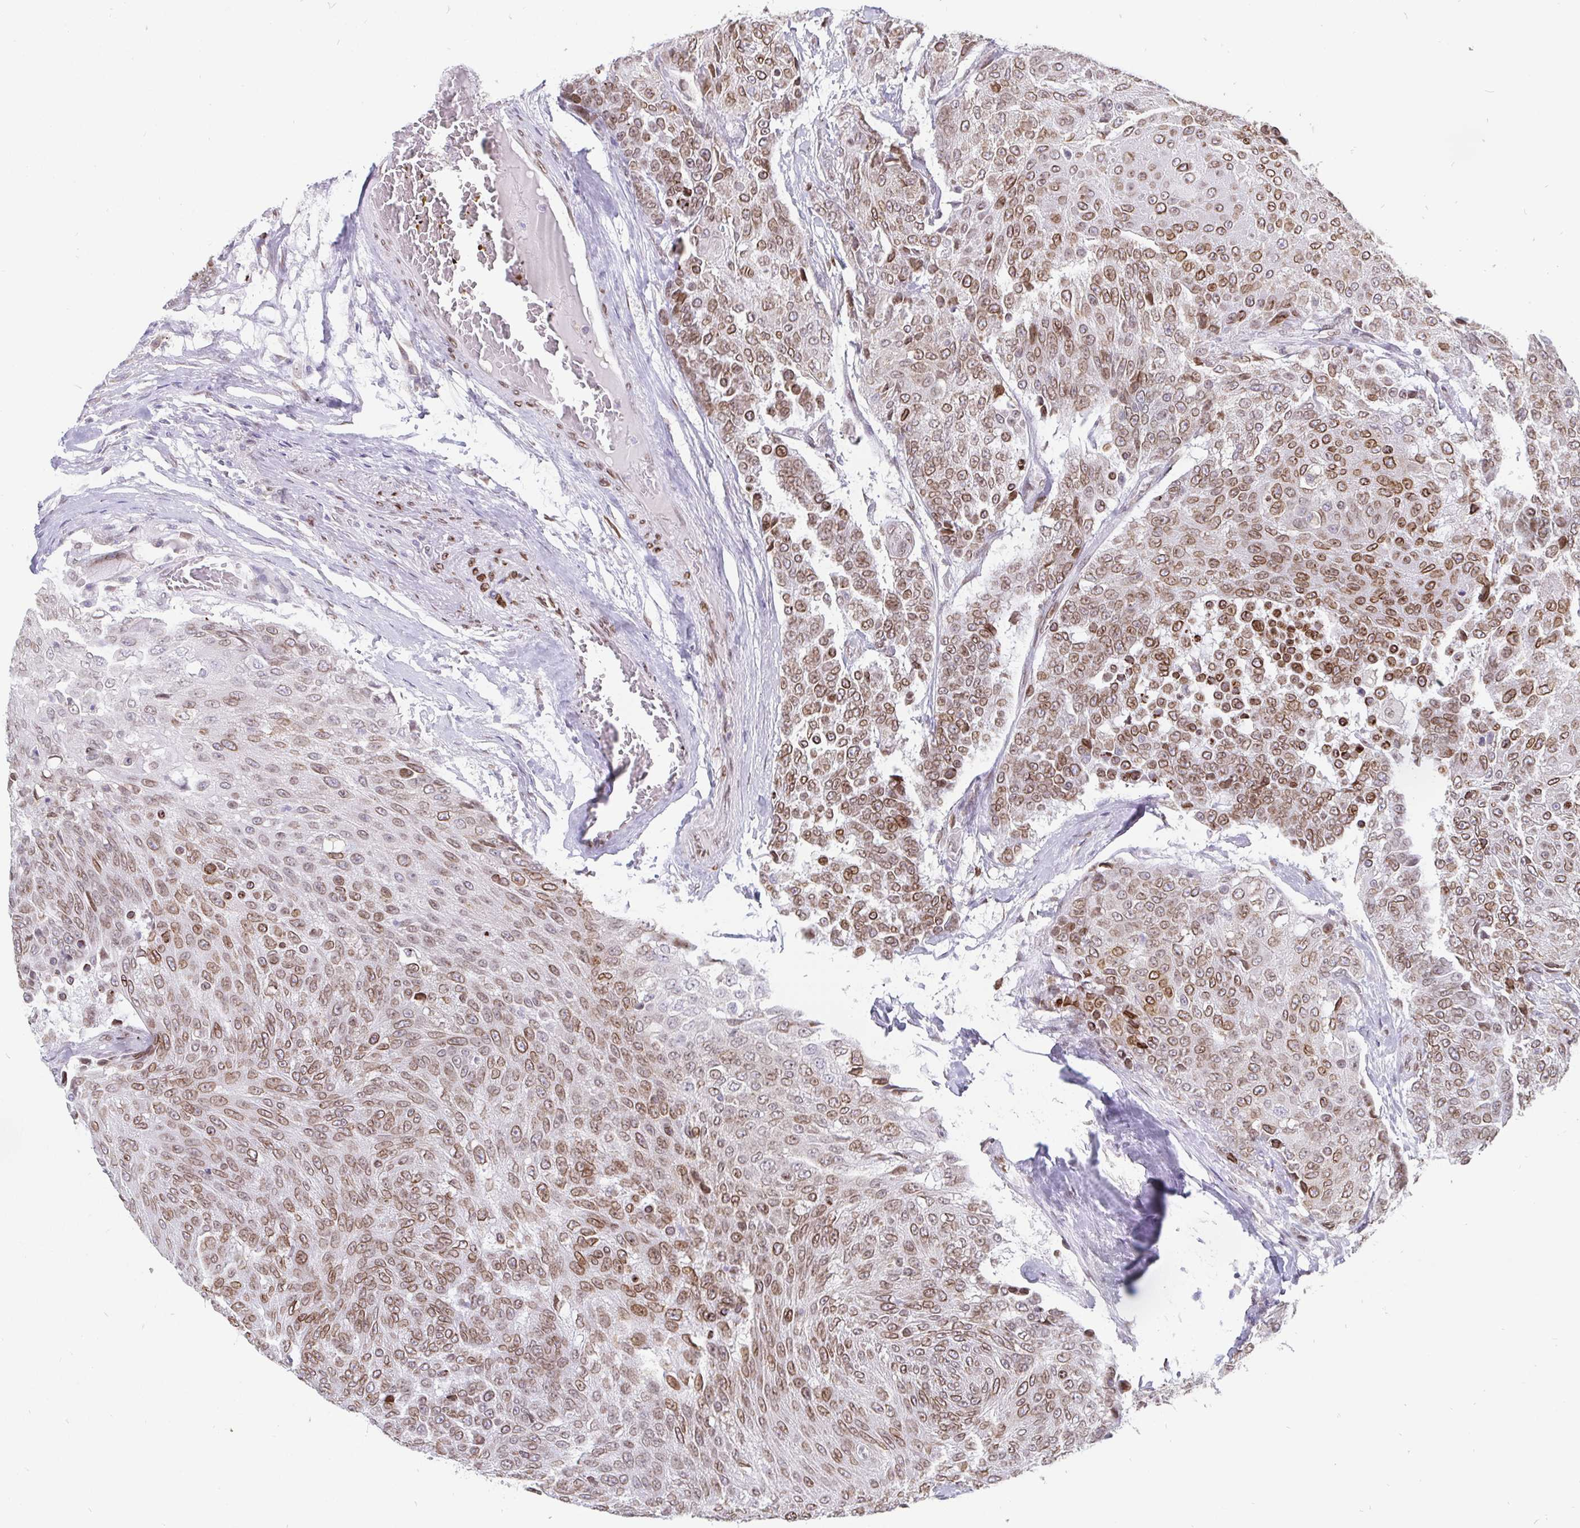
{"staining": {"intensity": "moderate", "quantity": ">75%", "location": "cytoplasmic/membranous,nuclear"}, "tissue": "urothelial cancer", "cell_type": "Tumor cells", "image_type": "cancer", "snomed": [{"axis": "morphology", "description": "Urothelial carcinoma, High grade"}, {"axis": "topography", "description": "Urinary bladder"}], "caption": "This is an image of IHC staining of urothelial cancer, which shows moderate expression in the cytoplasmic/membranous and nuclear of tumor cells.", "gene": "EMD", "patient": {"sex": "female", "age": 63}}